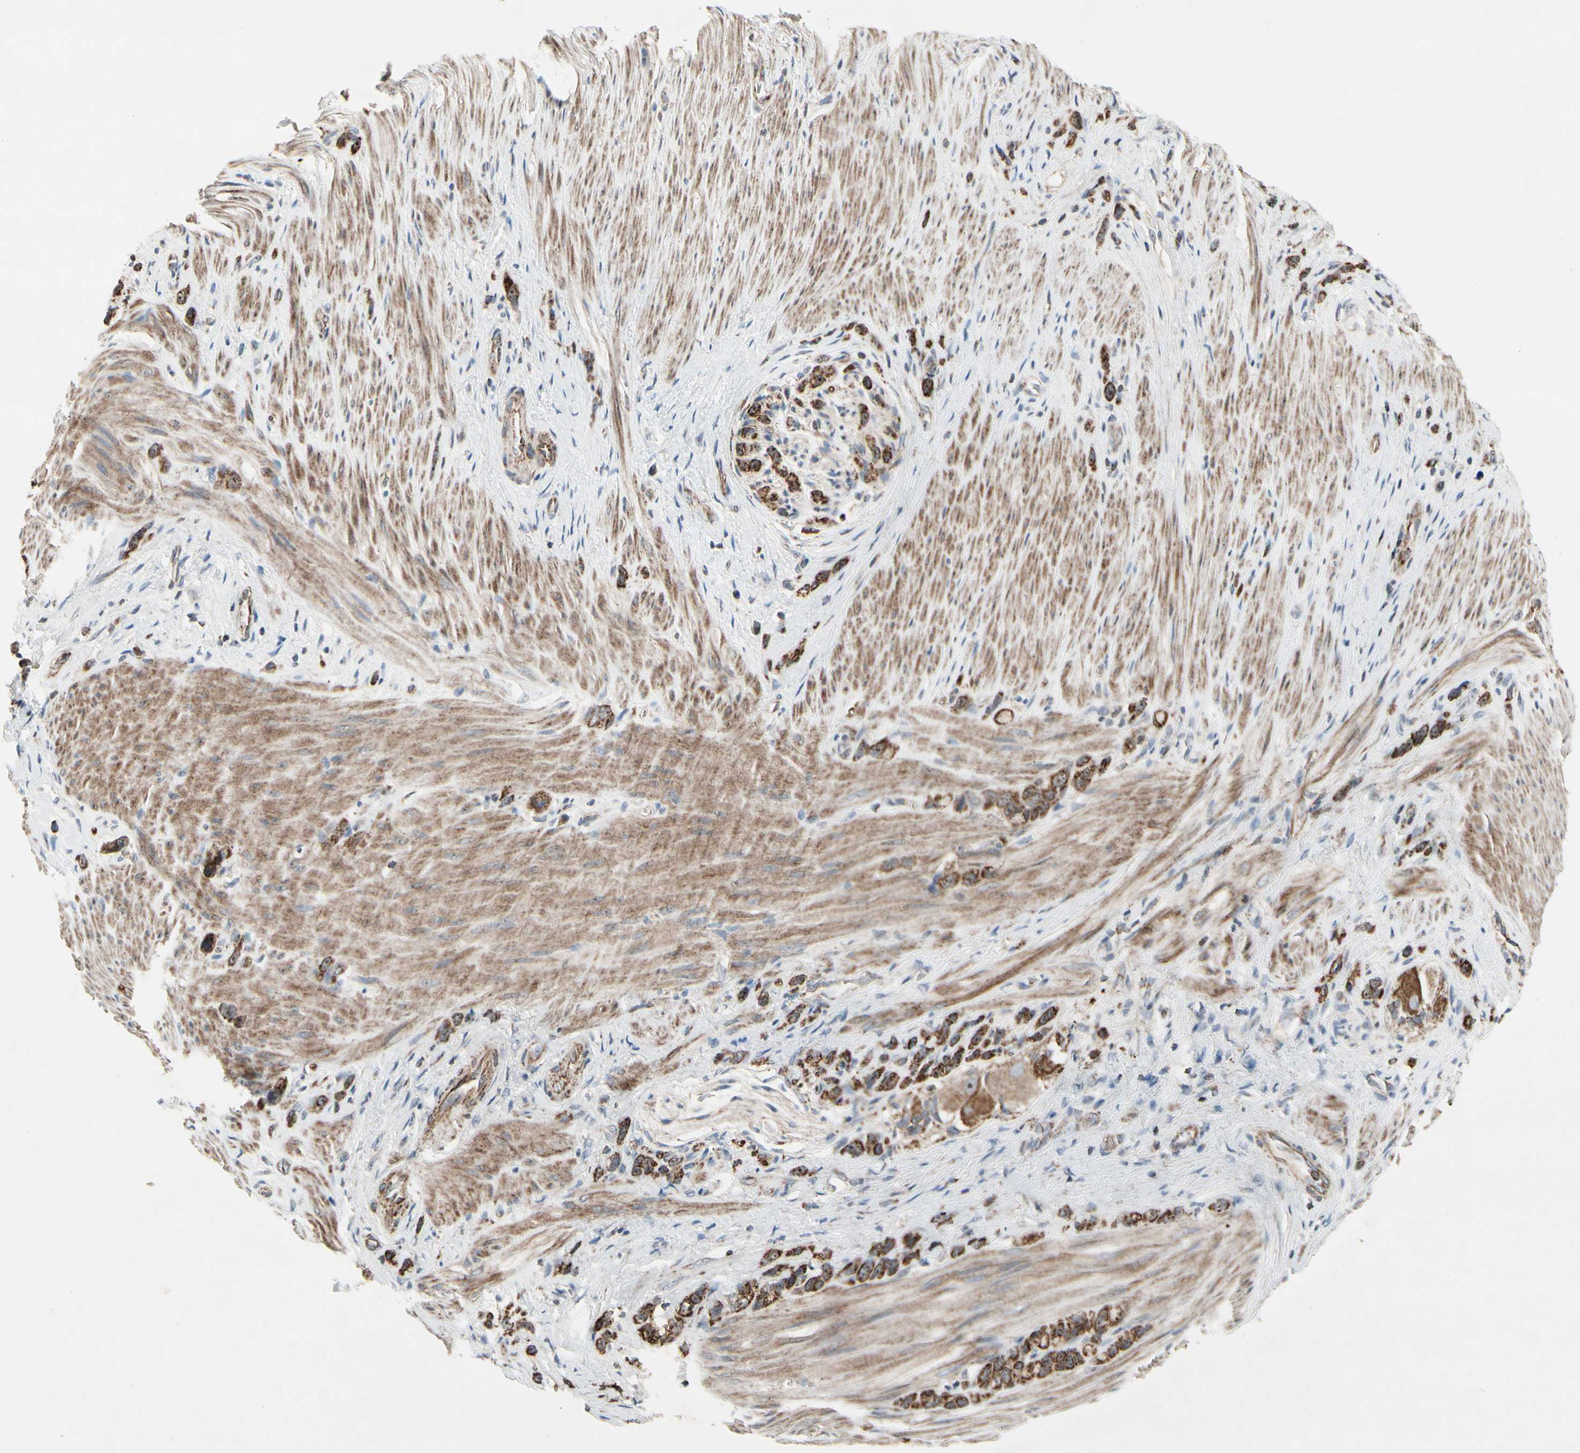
{"staining": {"intensity": "moderate", "quantity": ">75%", "location": "cytoplasmic/membranous"}, "tissue": "stomach cancer", "cell_type": "Tumor cells", "image_type": "cancer", "snomed": [{"axis": "morphology", "description": "Normal tissue, NOS"}, {"axis": "morphology", "description": "Adenocarcinoma, NOS"}, {"axis": "morphology", "description": "Adenocarcinoma, High grade"}, {"axis": "topography", "description": "Stomach, upper"}, {"axis": "topography", "description": "Stomach"}], "caption": "This is an image of immunohistochemistry (IHC) staining of stomach cancer, which shows moderate expression in the cytoplasmic/membranous of tumor cells.", "gene": "CPT1A", "patient": {"sex": "female", "age": 65}}